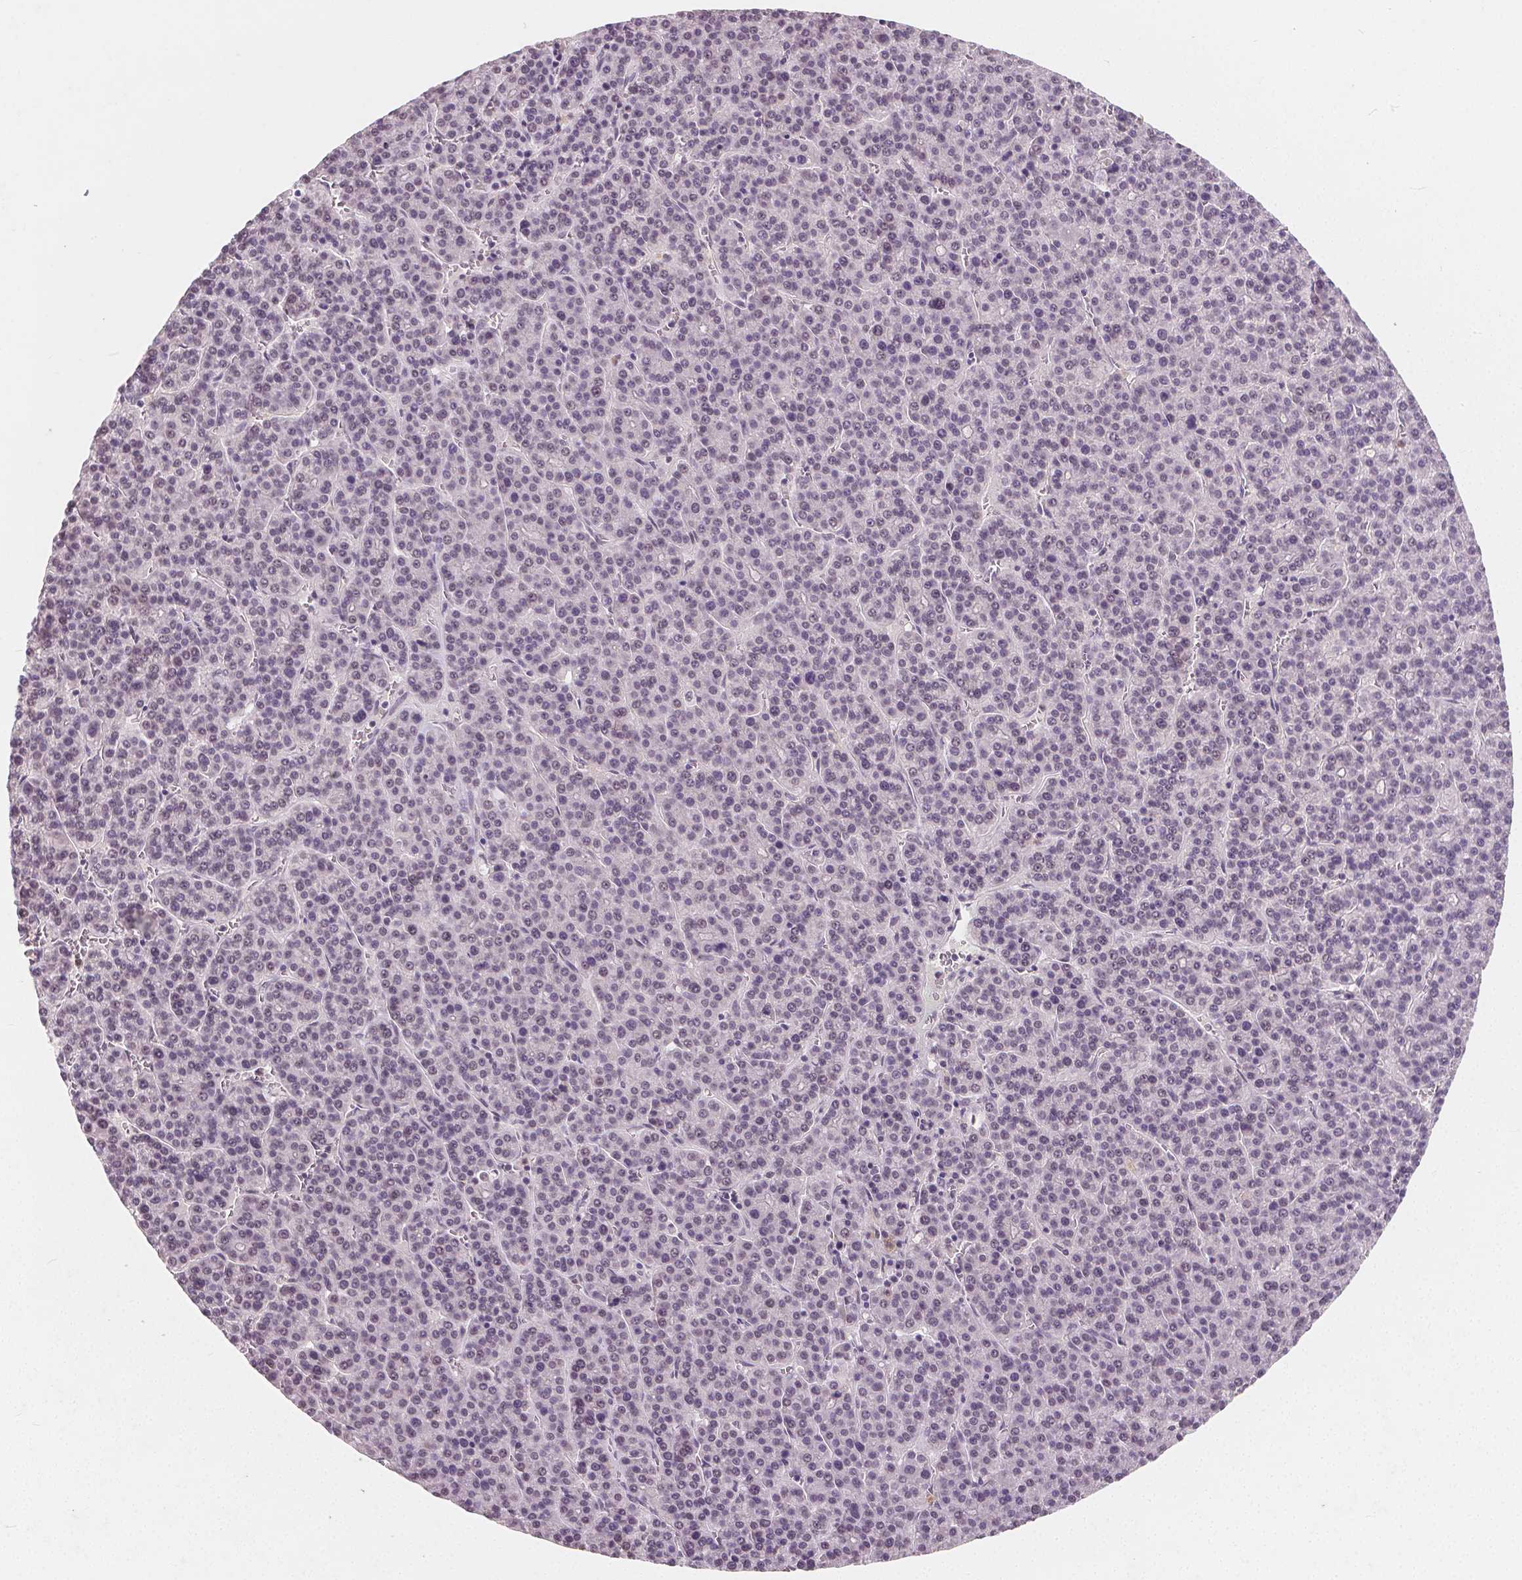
{"staining": {"intensity": "negative", "quantity": "none", "location": "none"}, "tissue": "liver cancer", "cell_type": "Tumor cells", "image_type": "cancer", "snomed": [{"axis": "morphology", "description": "Carcinoma, Hepatocellular, NOS"}, {"axis": "topography", "description": "Liver"}], "caption": "A micrograph of human hepatocellular carcinoma (liver) is negative for staining in tumor cells.", "gene": "NOLC1", "patient": {"sex": "female", "age": 58}}